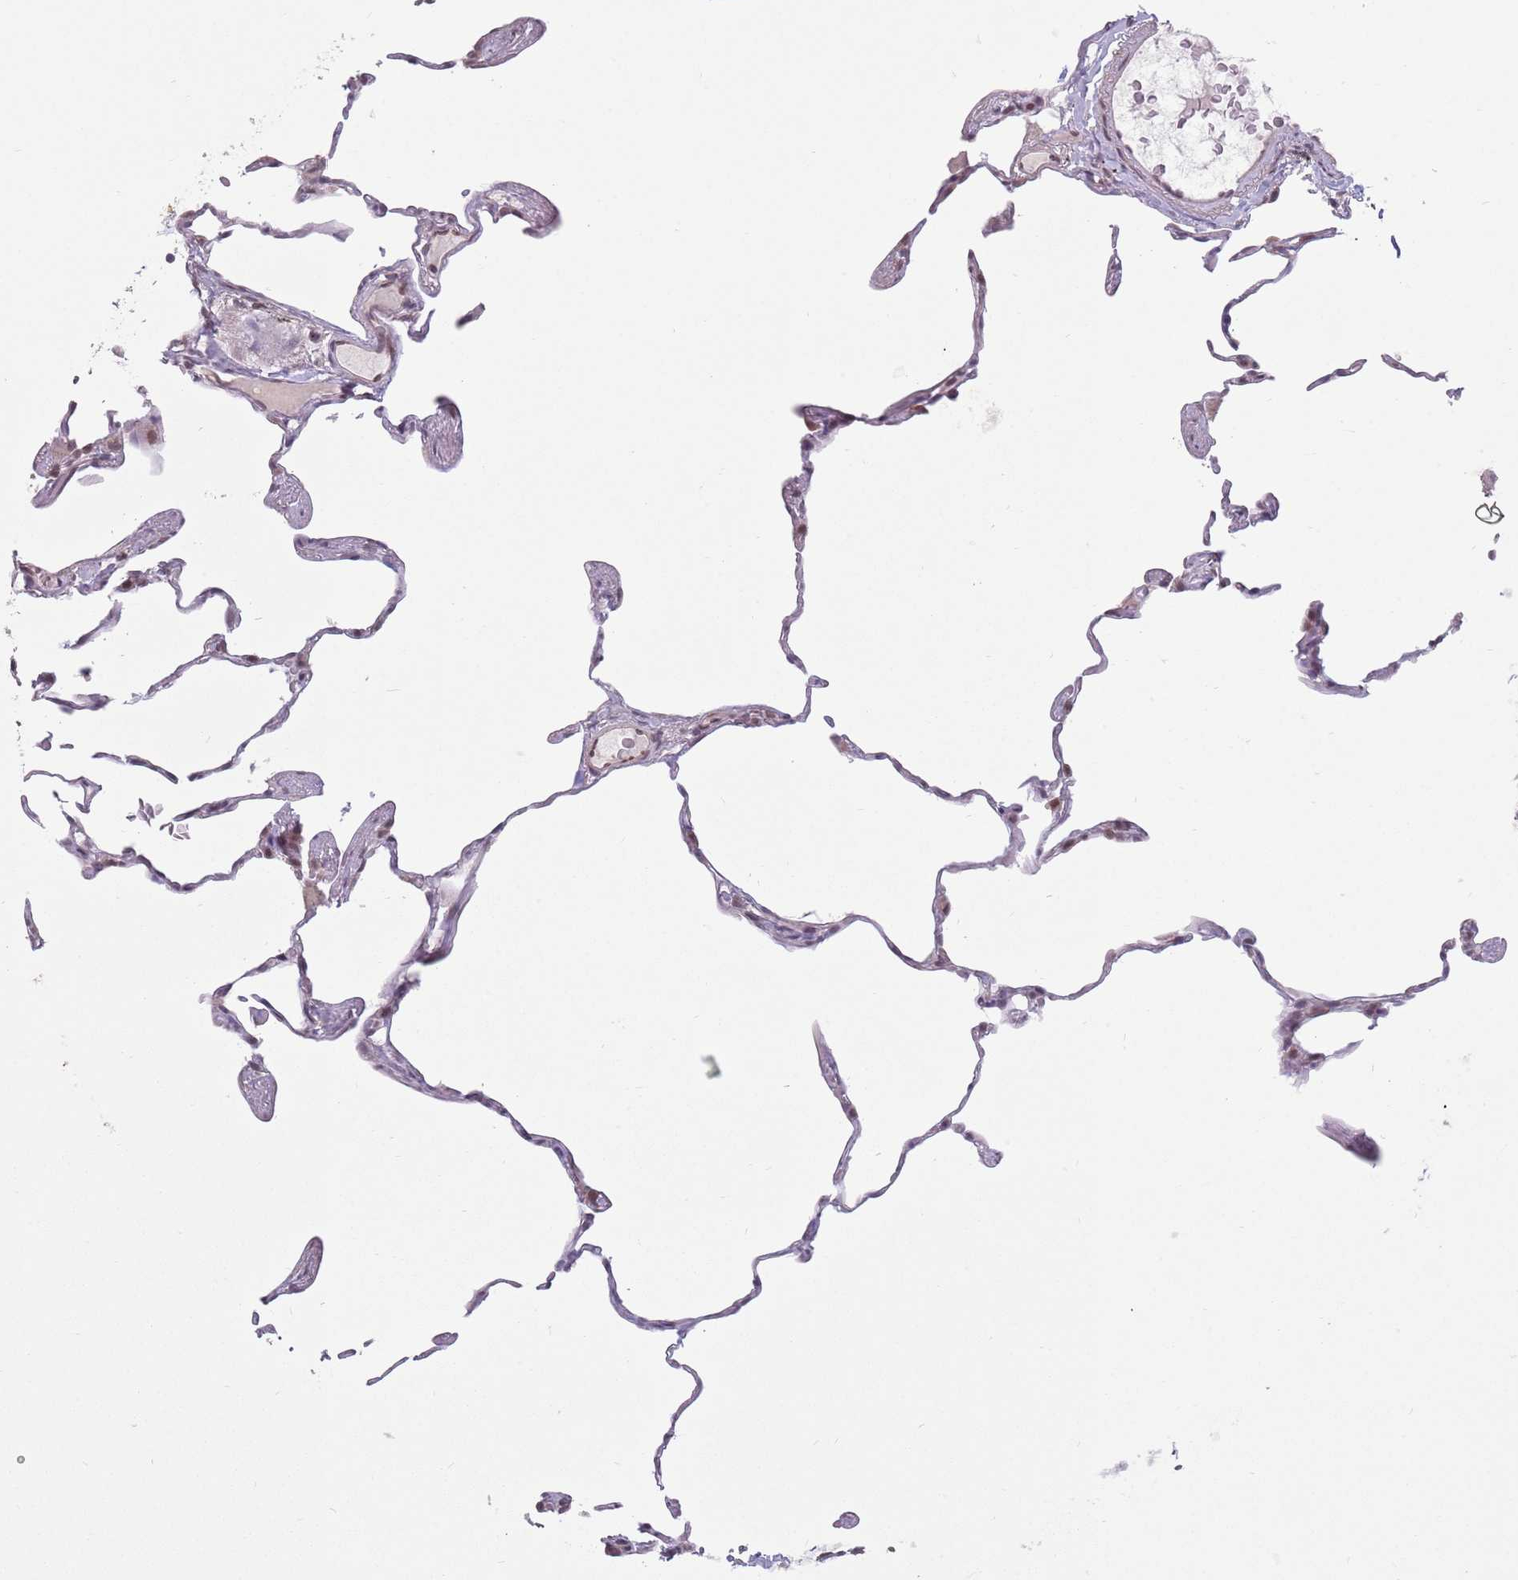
{"staining": {"intensity": "moderate", "quantity": "25%-75%", "location": "nuclear"}, "tissue": "lung", "cell_type": "Alveolar cells", "image_type": "normal", "snomed": [{"axis": "morphology", "description": "Normal tissue, NOS"}, {"axis": "topography", "description": "Lung"}], "caption": "A histopathology image showing moderate nuclear positivity in approximately 25%-75% of alveolar cells in unremarkable lung, as visualized by brown immunohistochemical staining.", "gene": "ZNF574", "patient": {"sex": "female", "age": 57}}